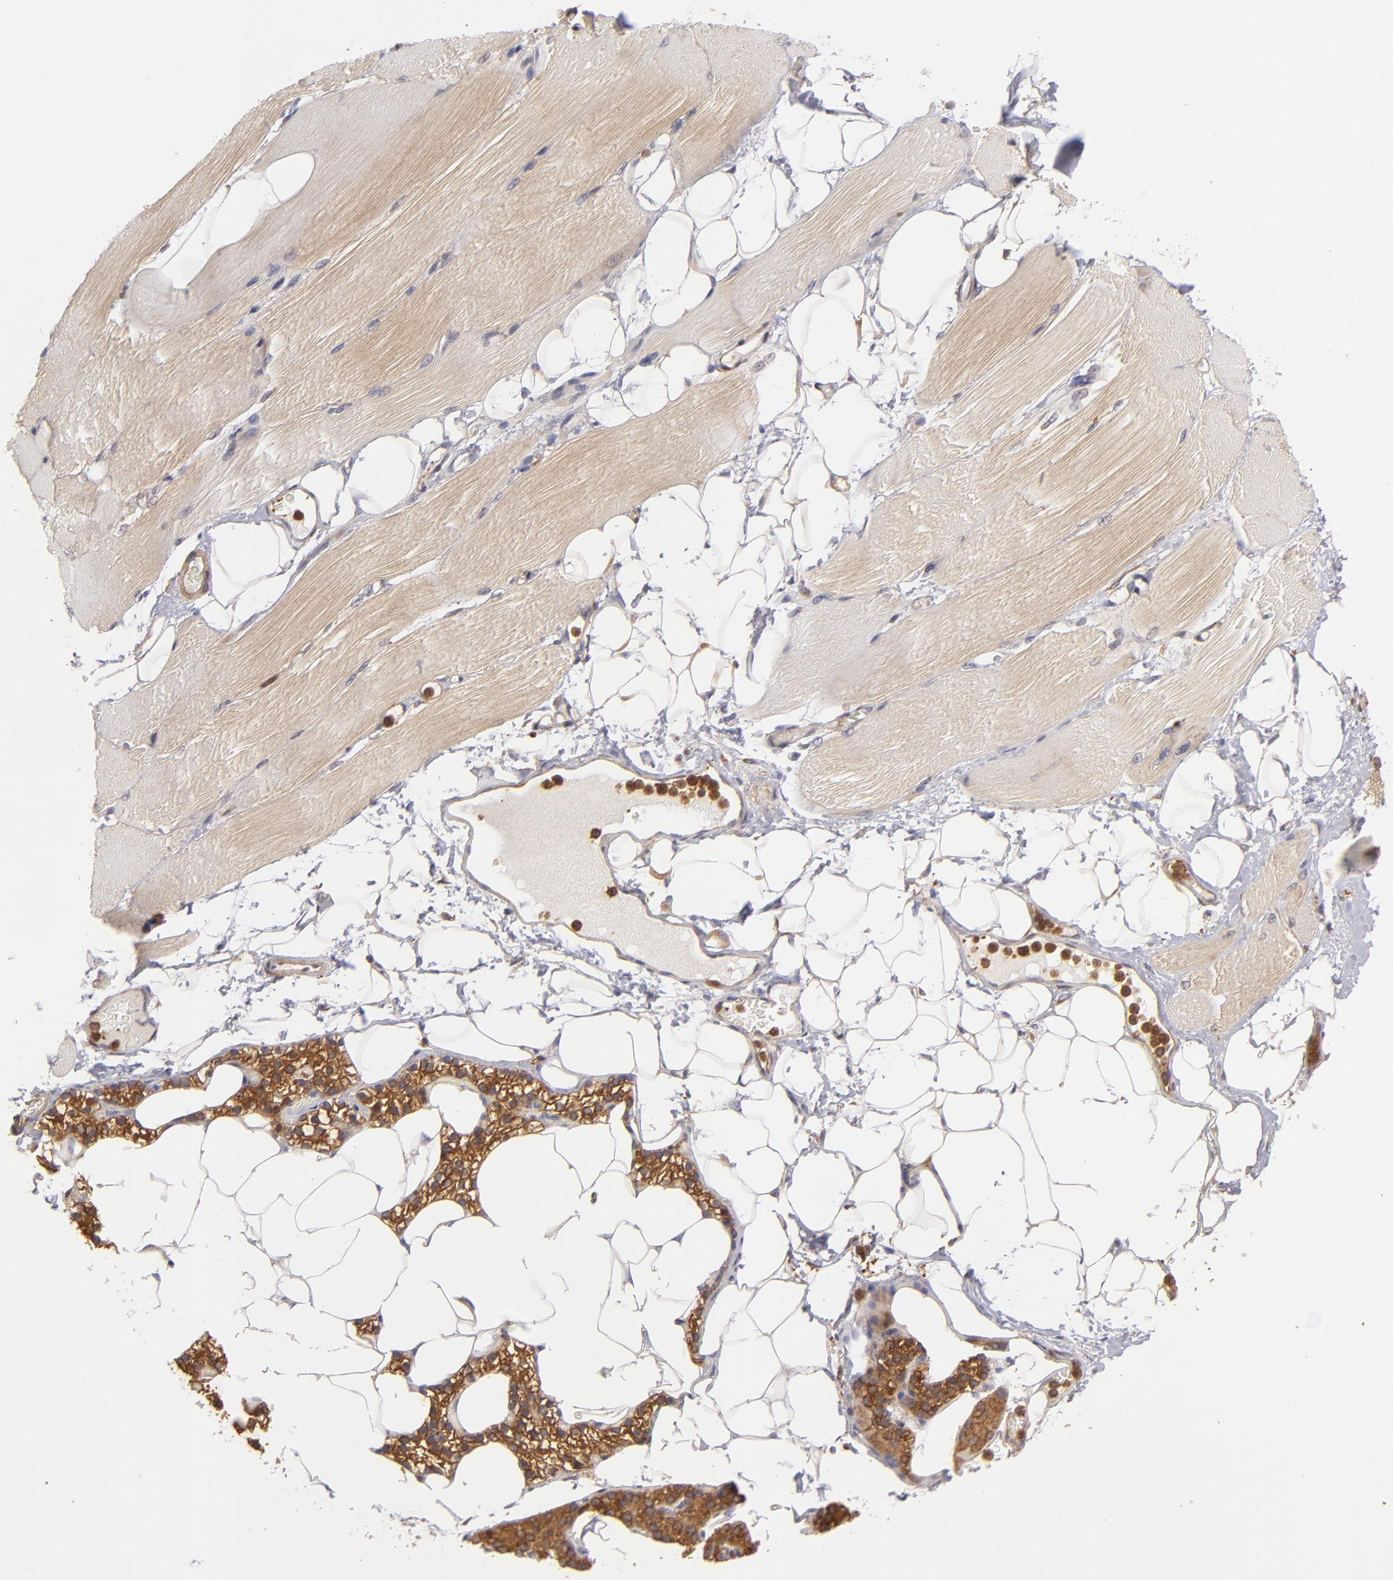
{"staining": {"intensity": "weak", "quantity": "25%-75%", "location": "cytoplasmic/membranous"}, "tissue": "skeletal muscle", "cell_type": "Myocytes", "image_type": "normal", "snomed": [{"axis": "morphology", "description": "Normal tissue, NOS"}, {"axis": "topography", "description": "Skeletal muscle"}, {"axis": "topography", "description": "Parathyroid gland"}], "caption": "Immunohistochemistry of benign human skeletal muscle reveals low levels of weak cytoplasmic/membranous staining in about 25%-75% of myocytes.", "gene": "VCL", "patient": {"sex": "female", "age": 37}}